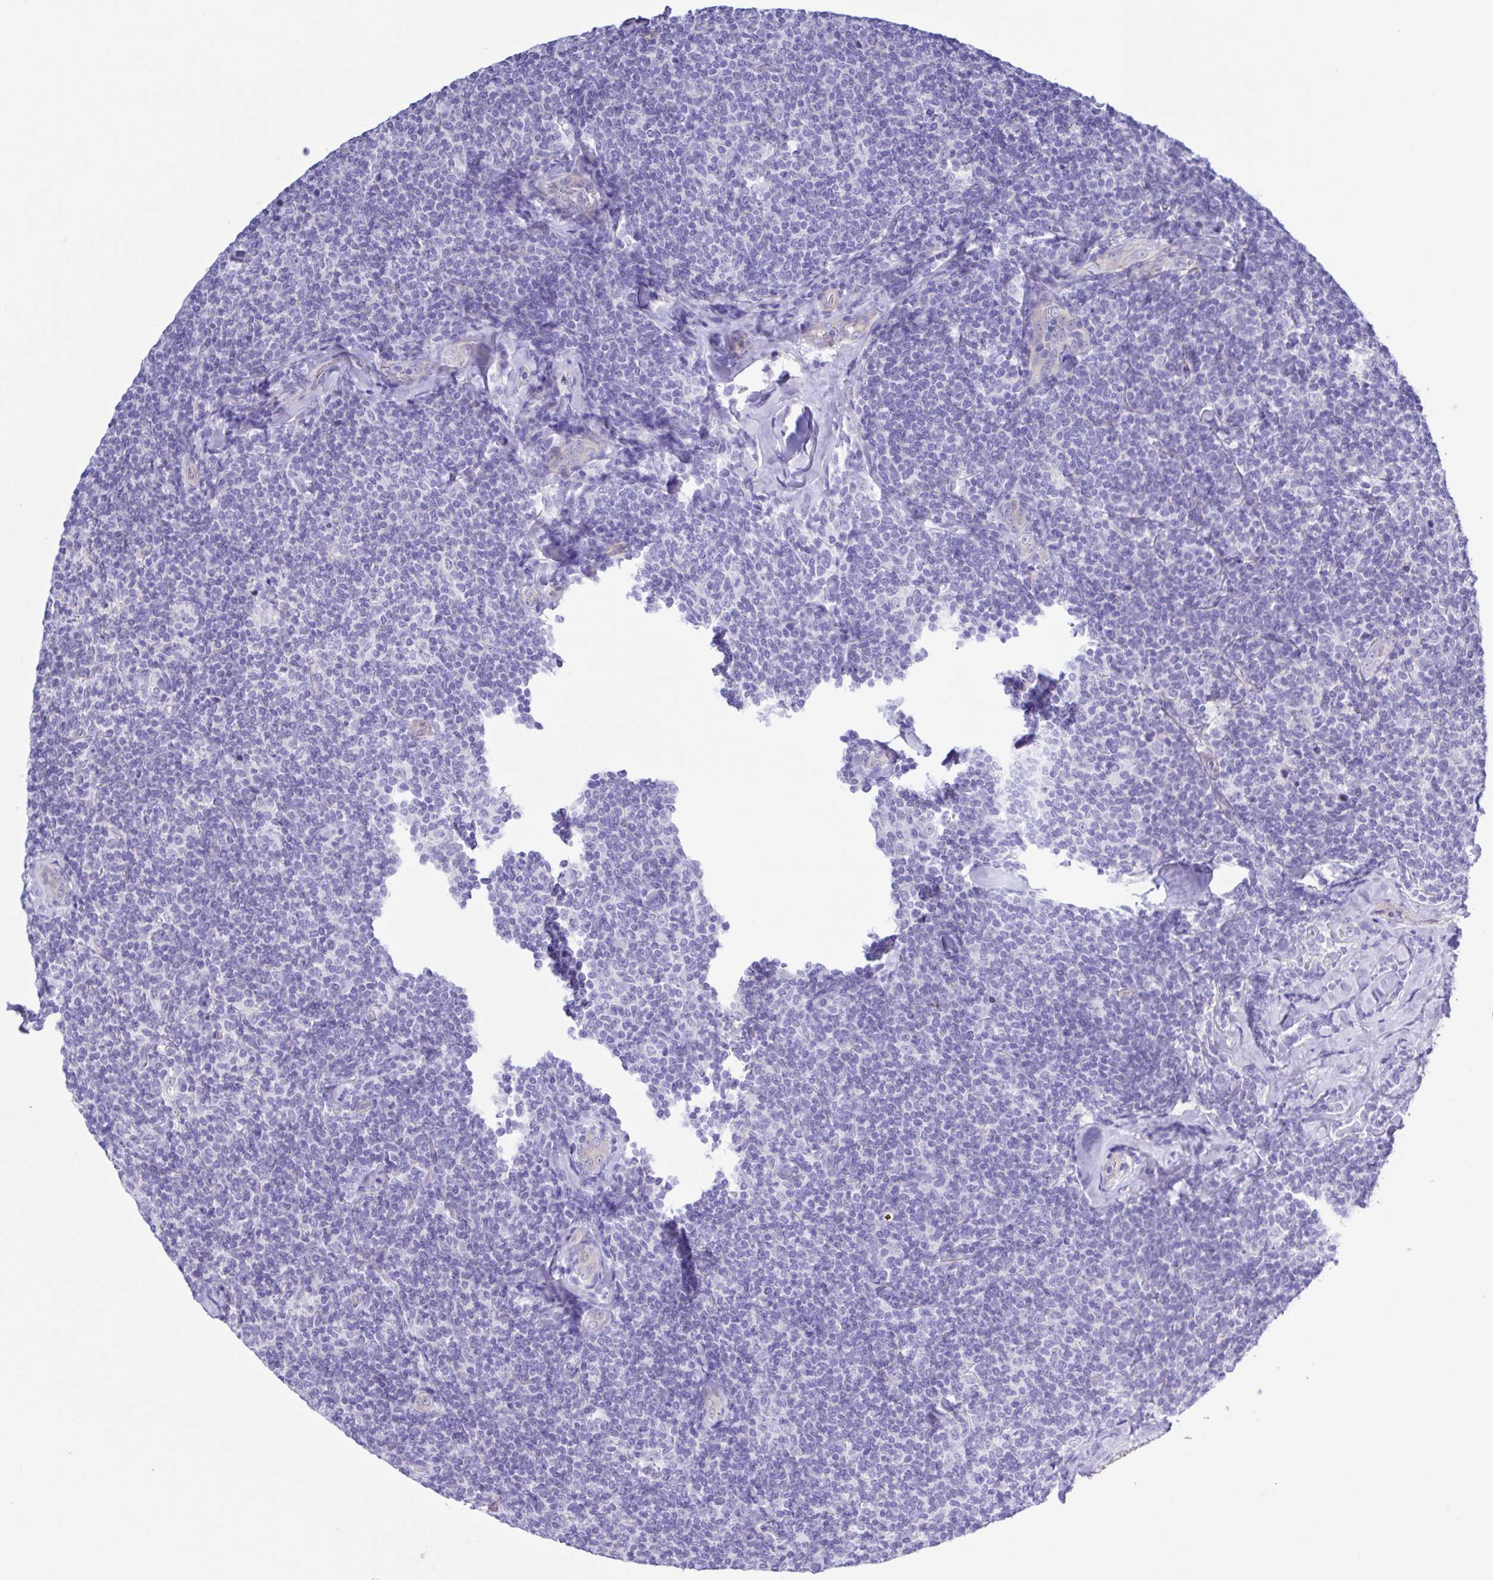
{"staining": {"intensity": "negative", "quantity": "none", "location": "none"}, "tissue": "lymphoma", "cell_type": "Tumor cells", "image_type": "cancer", "snomed": [{"axis": "morphology", "description": "Malignant lymphoma, non-Hodgkin's type, Low grade"}, {"axis": "topography", "description": "Lymph node"}], "caption": "IHC micrograph of neoplastic tissue: lymphoma stained with DAB (3,3'-diaminobenzidine) shows no significant protein staining in tumor cells.", "gene": "CYP11A1", "patient": {"sex": "female", "age": 56}}